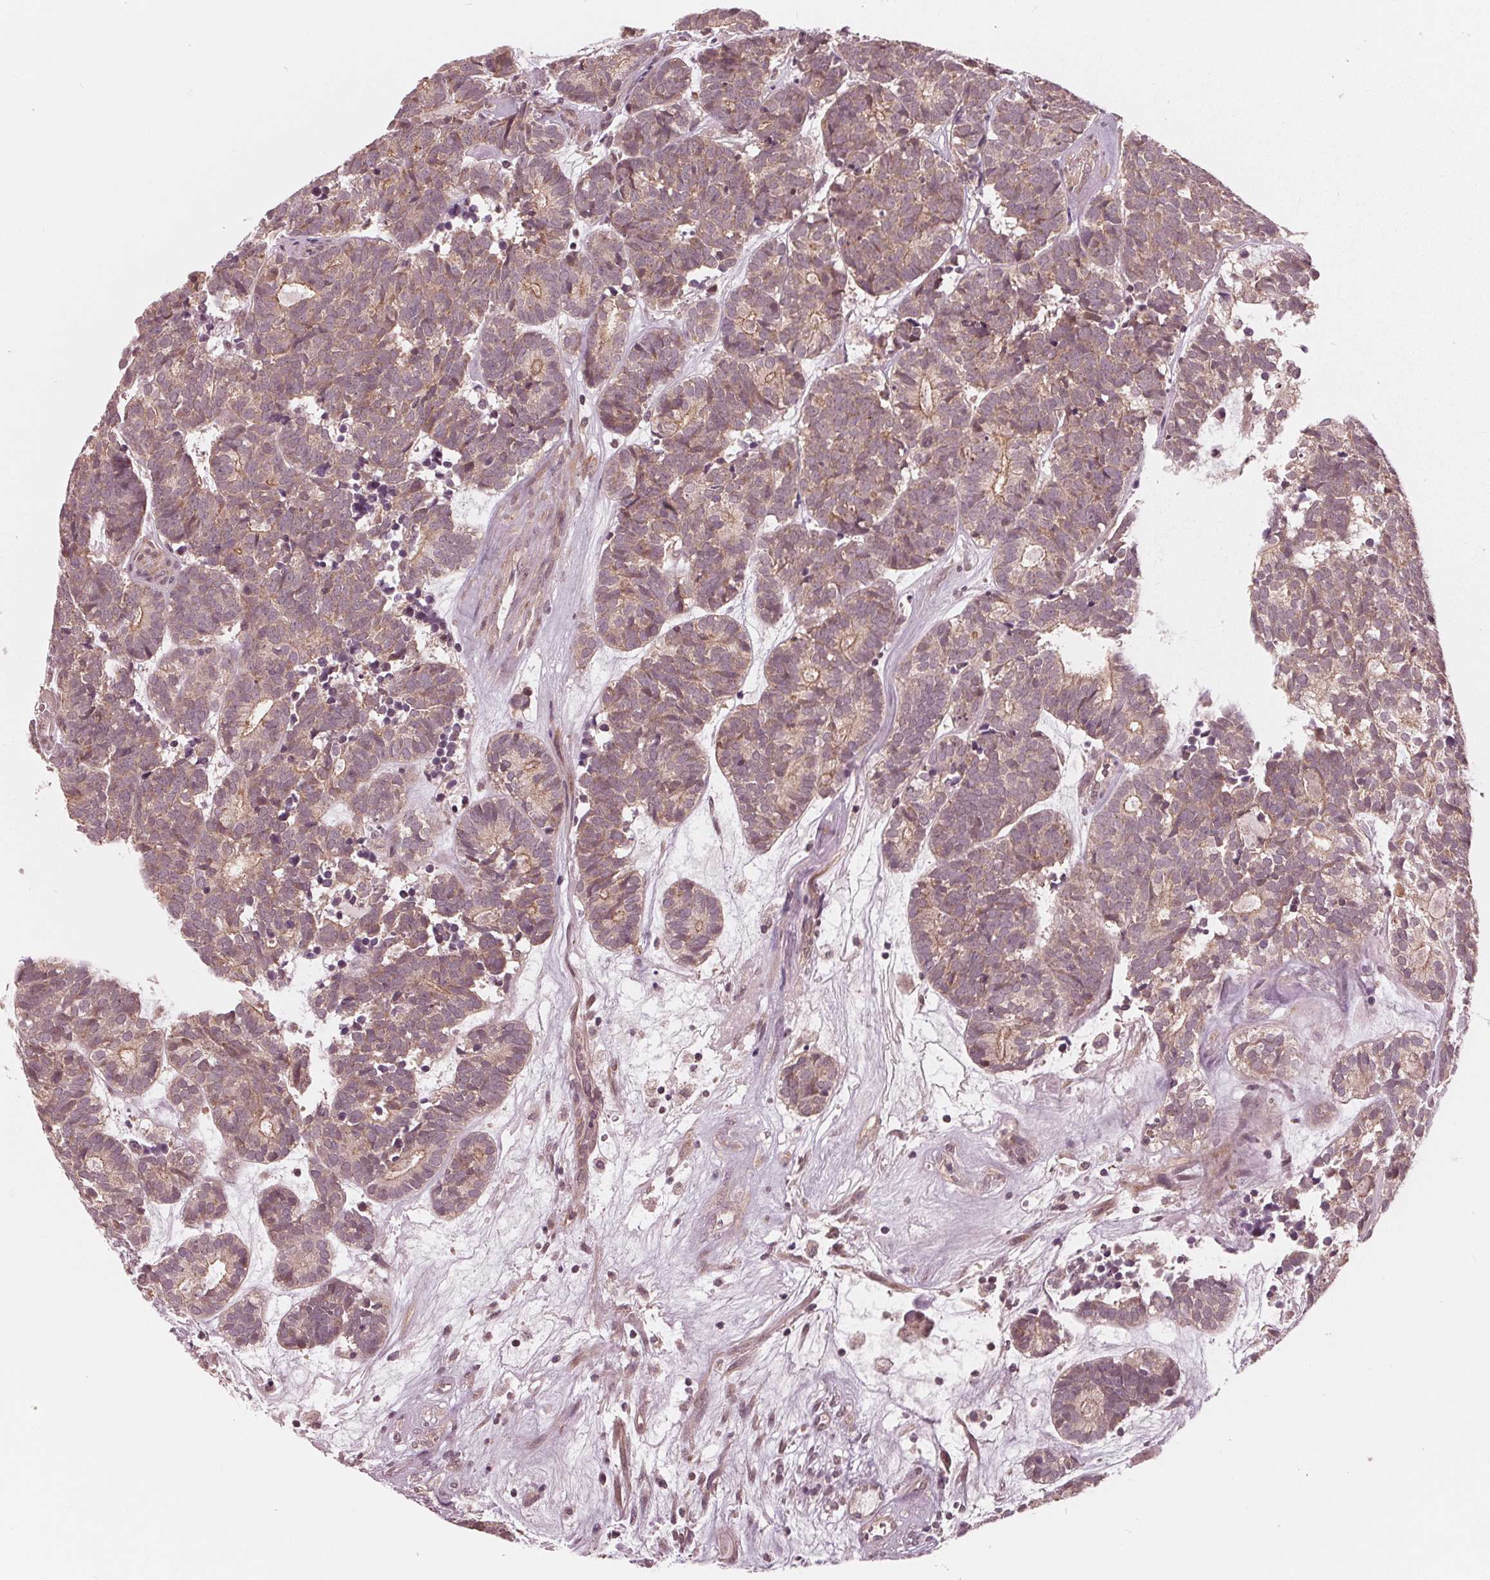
{"staining": {"intensity": "weak", "quantity": ">75%", "location": "cytoplasmic/membranous"}, "tissue": "head and neck cancer", "cell_type": "Tumor cells", "image_type": "cancer", "snomed": [{"axis": "morphology", "description": "Adenocarcinoma, NOS"}, {"axis": "topography", "description": "Head-Neck"}], "caption": "Weak cytoplasmic/membranous staining for a protein is present in approximately >75% of tumor cells of head and neck adenocarcinoma using immunohistochemistry (IHC).", "gene": "UBALD1", "patient": {"sex": "female", "age": 81}}